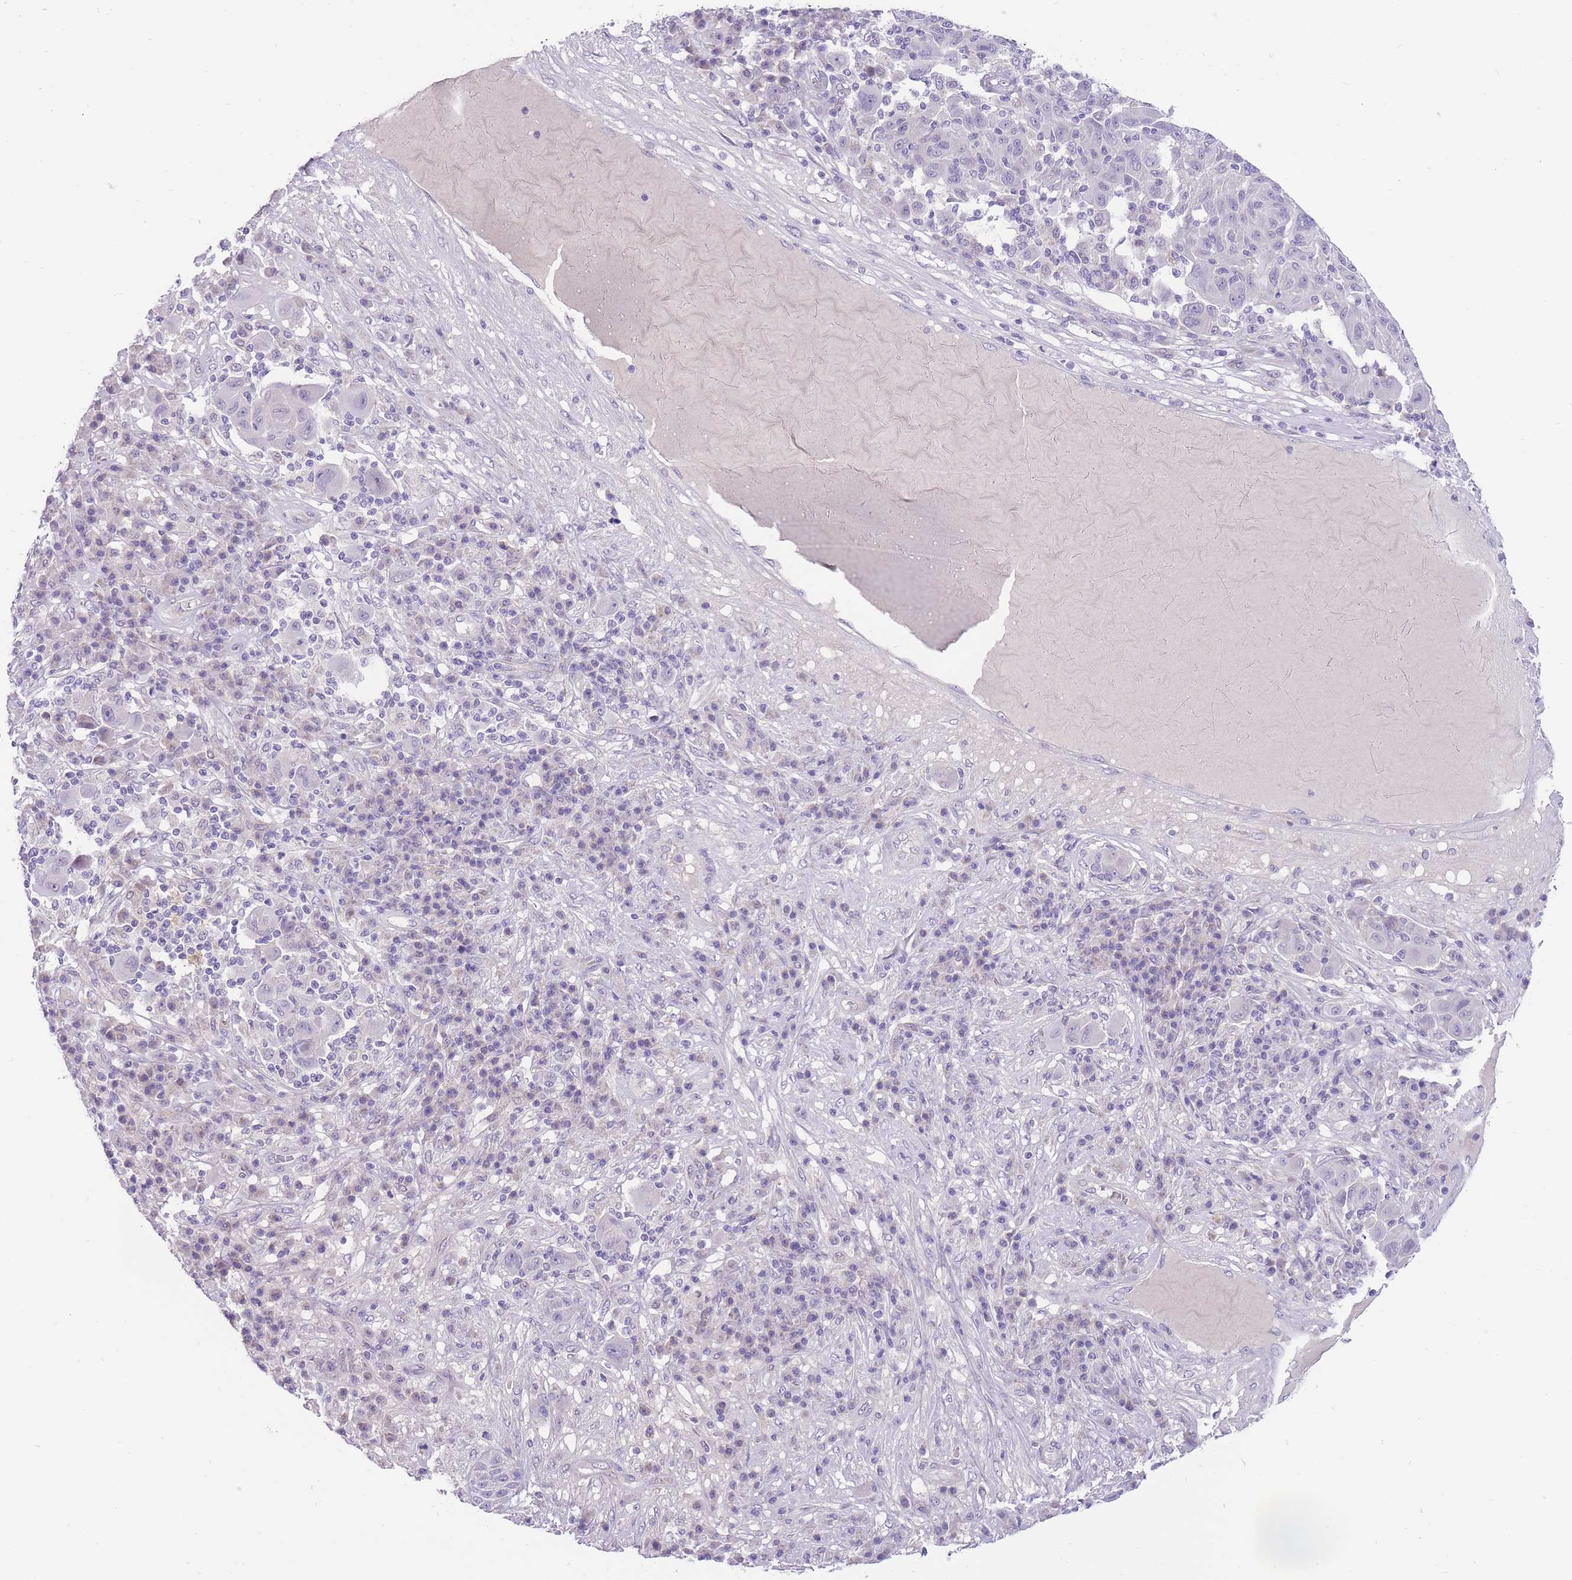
{"staining": {"intensity": "negative", "quantity": "none", "location": "none"}, "tissue": "melanoma", "cell_type": "Tumor cells", "image_type": "cancer", "snomed": [{"axis": "morphology", "description": "Malignant melanoma, NOS"}, {"axis": "topography", "description": "Skin"}], "caption": "DAB immunohistochemical staining of malignant melanoma demonstrates no significant positivity in tumor cells.", "gene": "ERICH4", "patient": {"sex": "male", "age": 53}}